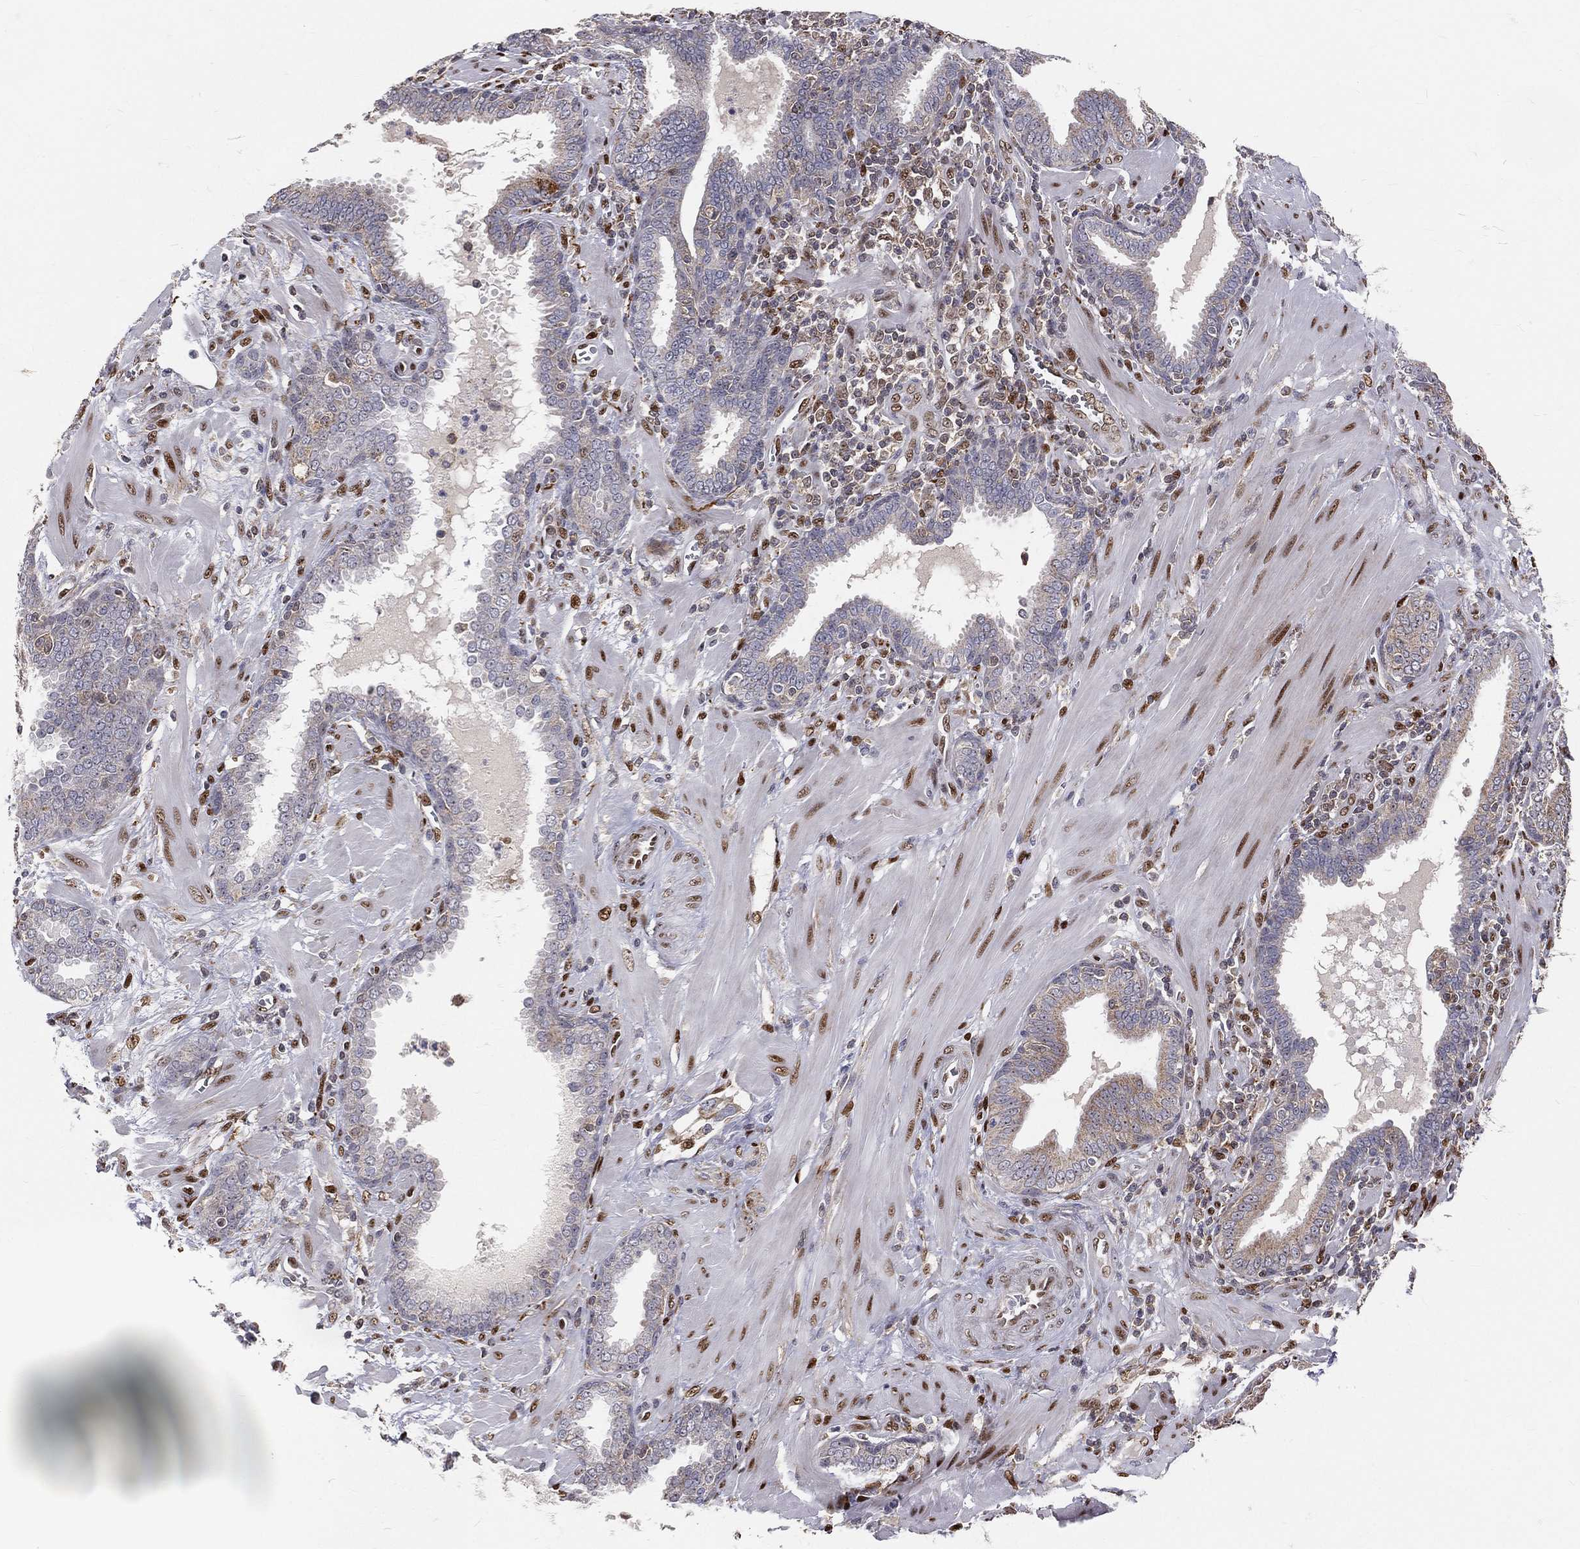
{"staining": {"intensity": "moderate", "quantity": "<25%", "location": "cytoplasmic/membranous"}, "tissue": "prostate cancer", "cell_type": "Tumor cells", "image_type": "cancer", "snomed": [{"axis": "morphology", "description": "Adenocarcinoma, NOS"}, {"axis": "topography", "description": "Prostate"}], "caption": "A photomicrograph of human prostate adenocarcinoma stained for a protein demonstrates moderate cytoplasmic/membranous brown staining in tumor cells. The protein is shown in brown color, while the nuclei are stained blue.", "gene": "ZEB1", "patient": {"sex": "male", "age": 57}}